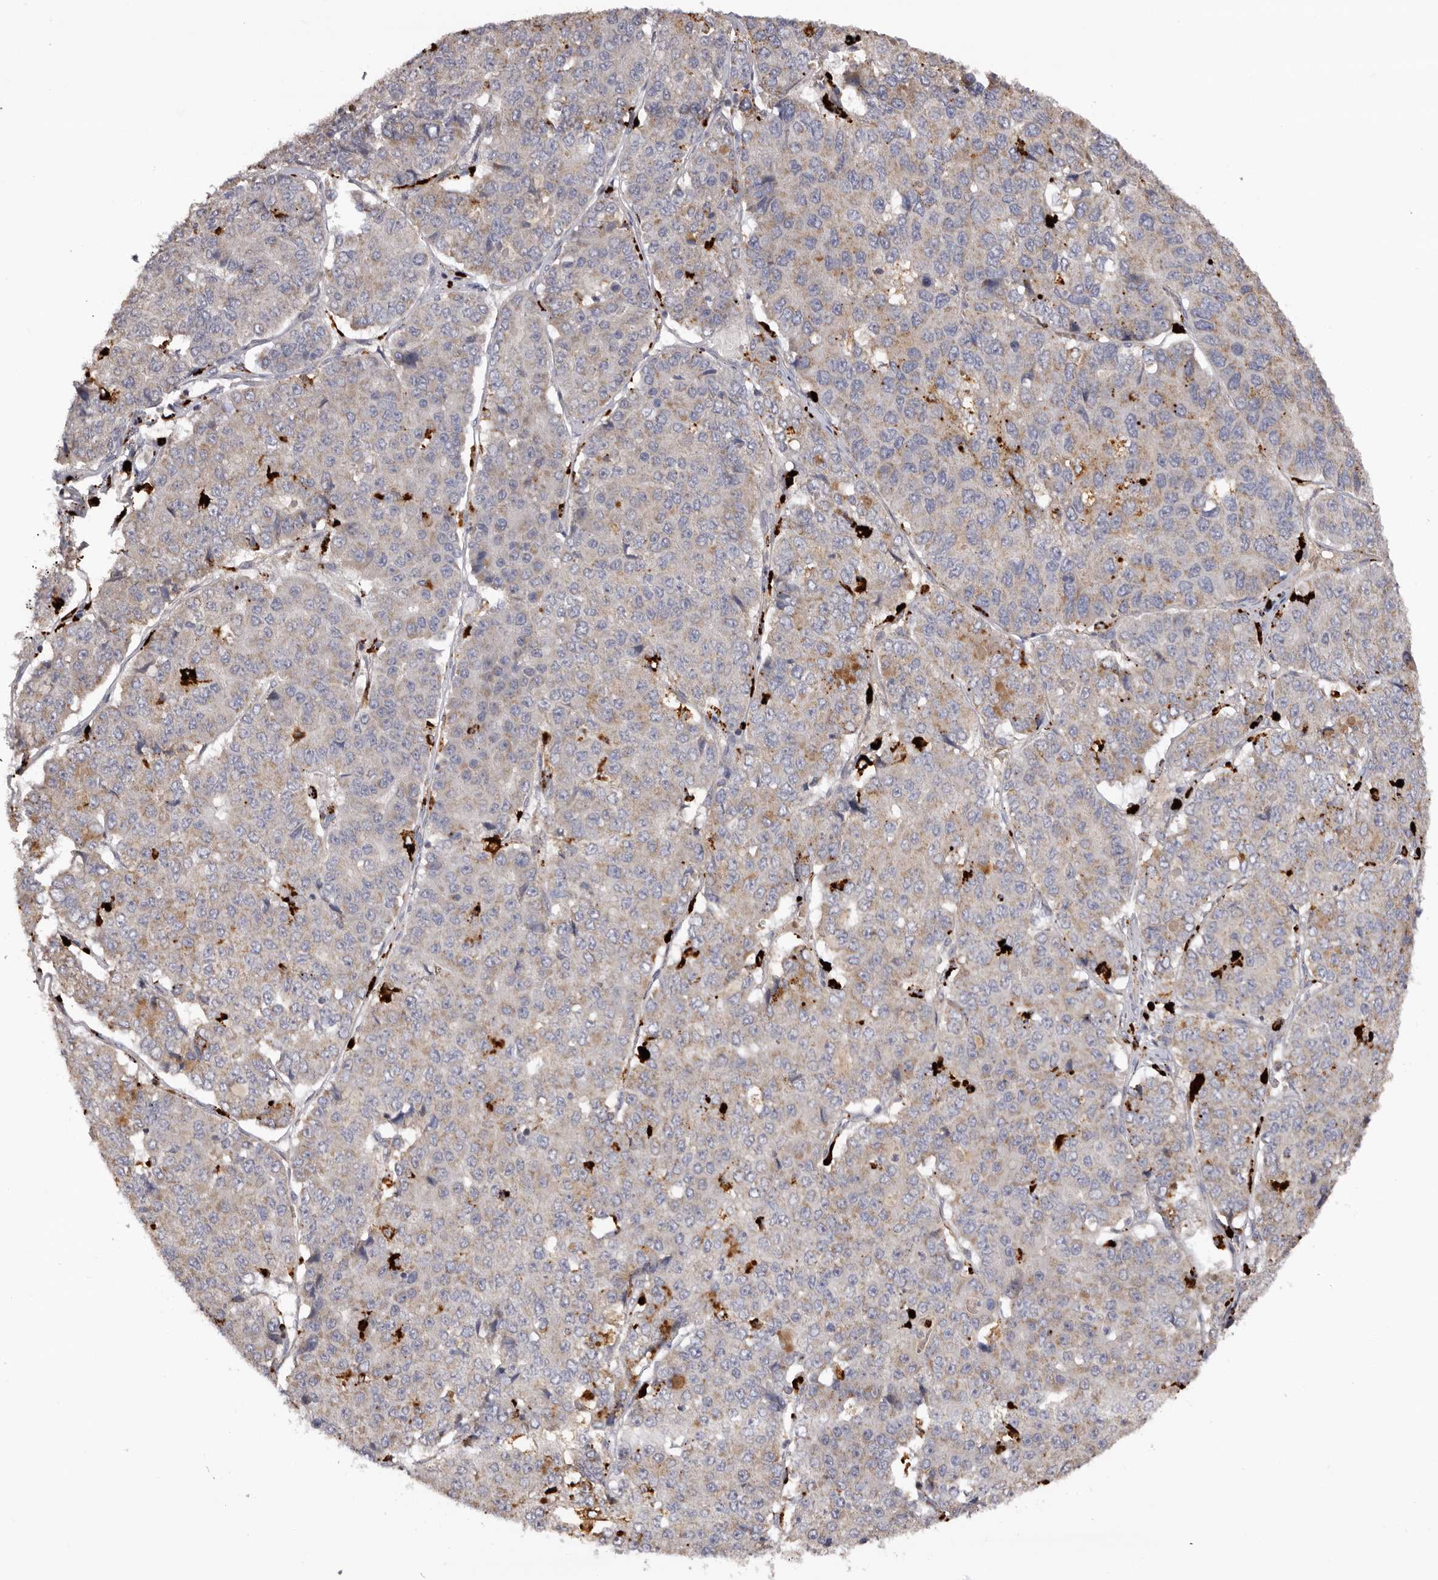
{"staining": {"intensity": "weak", "quantity": "25%-75%", "location": "cytoplasmic/membranous"}, "tissue": "pancreatic cancer", "cell_type": "Tumor cells", "image_type": "cancer", "snomed": [{"axis": "morphology", "description": "Adenocarcinoma, NOS"}, {"axis": "topography", "description": "Pancreas"}], "caption": "IHC of pancreatic cancer exhibits low levels of weak cytoplasmic/membranous staining in about 25%-75% of tumor cells. The staining is performed using DAB brown chromogen to label protein expression. The nuclei are counter-stained blue using hematoxylin.", "gene": "MECR", "patient": {"sex": "male", "age": 50}}